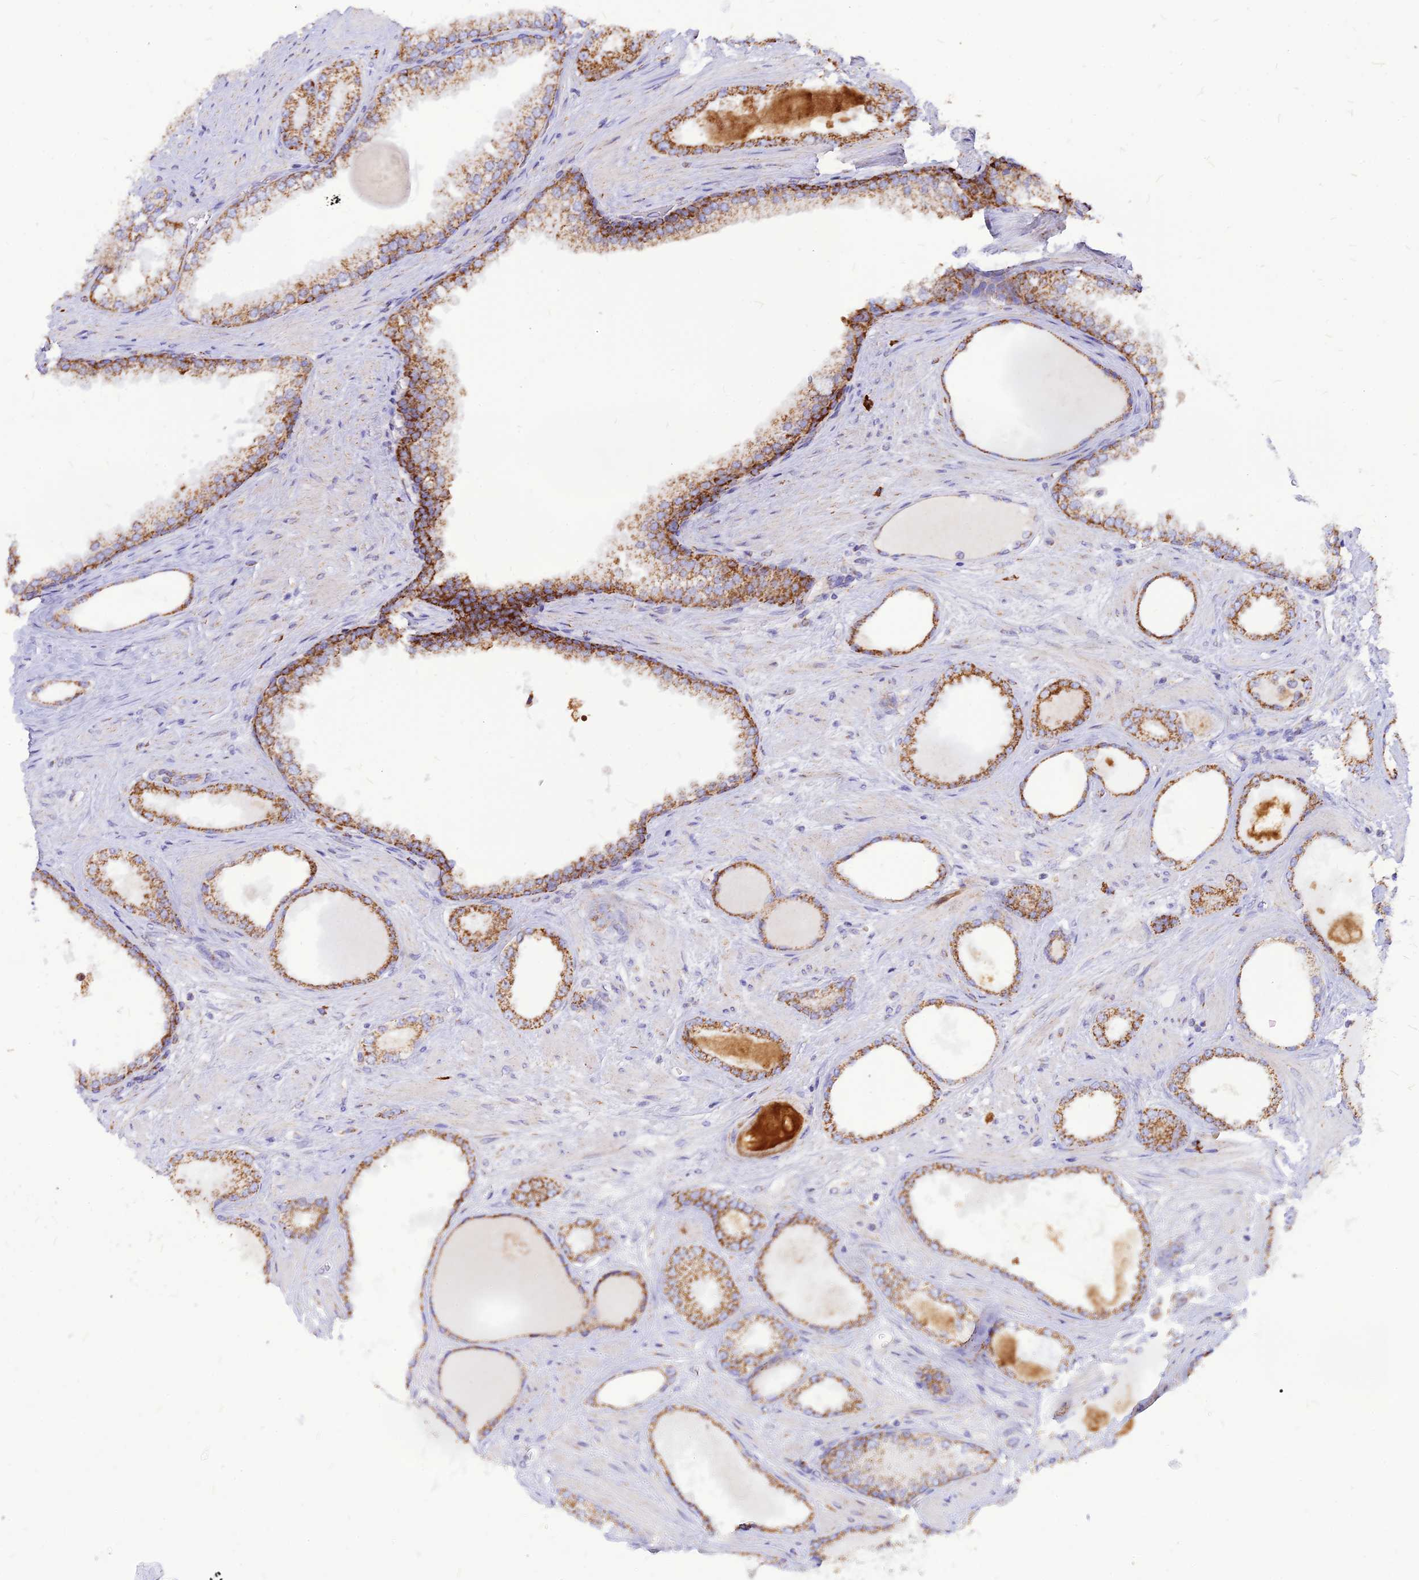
{"staining": {"intensity": "strong", "quantity": ">75%", "location": "cytoplasmic/membranous"}, "tissue": "prostate cancer", "cell_type": "Tumor cells", "image_type": "cancer", "snomed": [{"axis": "morphology", "description": "Adenocarcinoma, Low grade"}, {"axis": "topography", "description": "Prostate"}], "caption": "IHC photomicrograph of neoplastic tissue: low-grade adenocarcinoma (prostate) stained using immunohistochemistry (IHC) shows high levels of strong protein expression localized specifically in the cytoplasmic/membranous of tumor cells, appearing as a cytoplasmic/membranous brown color.", "gene": "ECI1", "patient": {"sex": "male", "age": 57}}